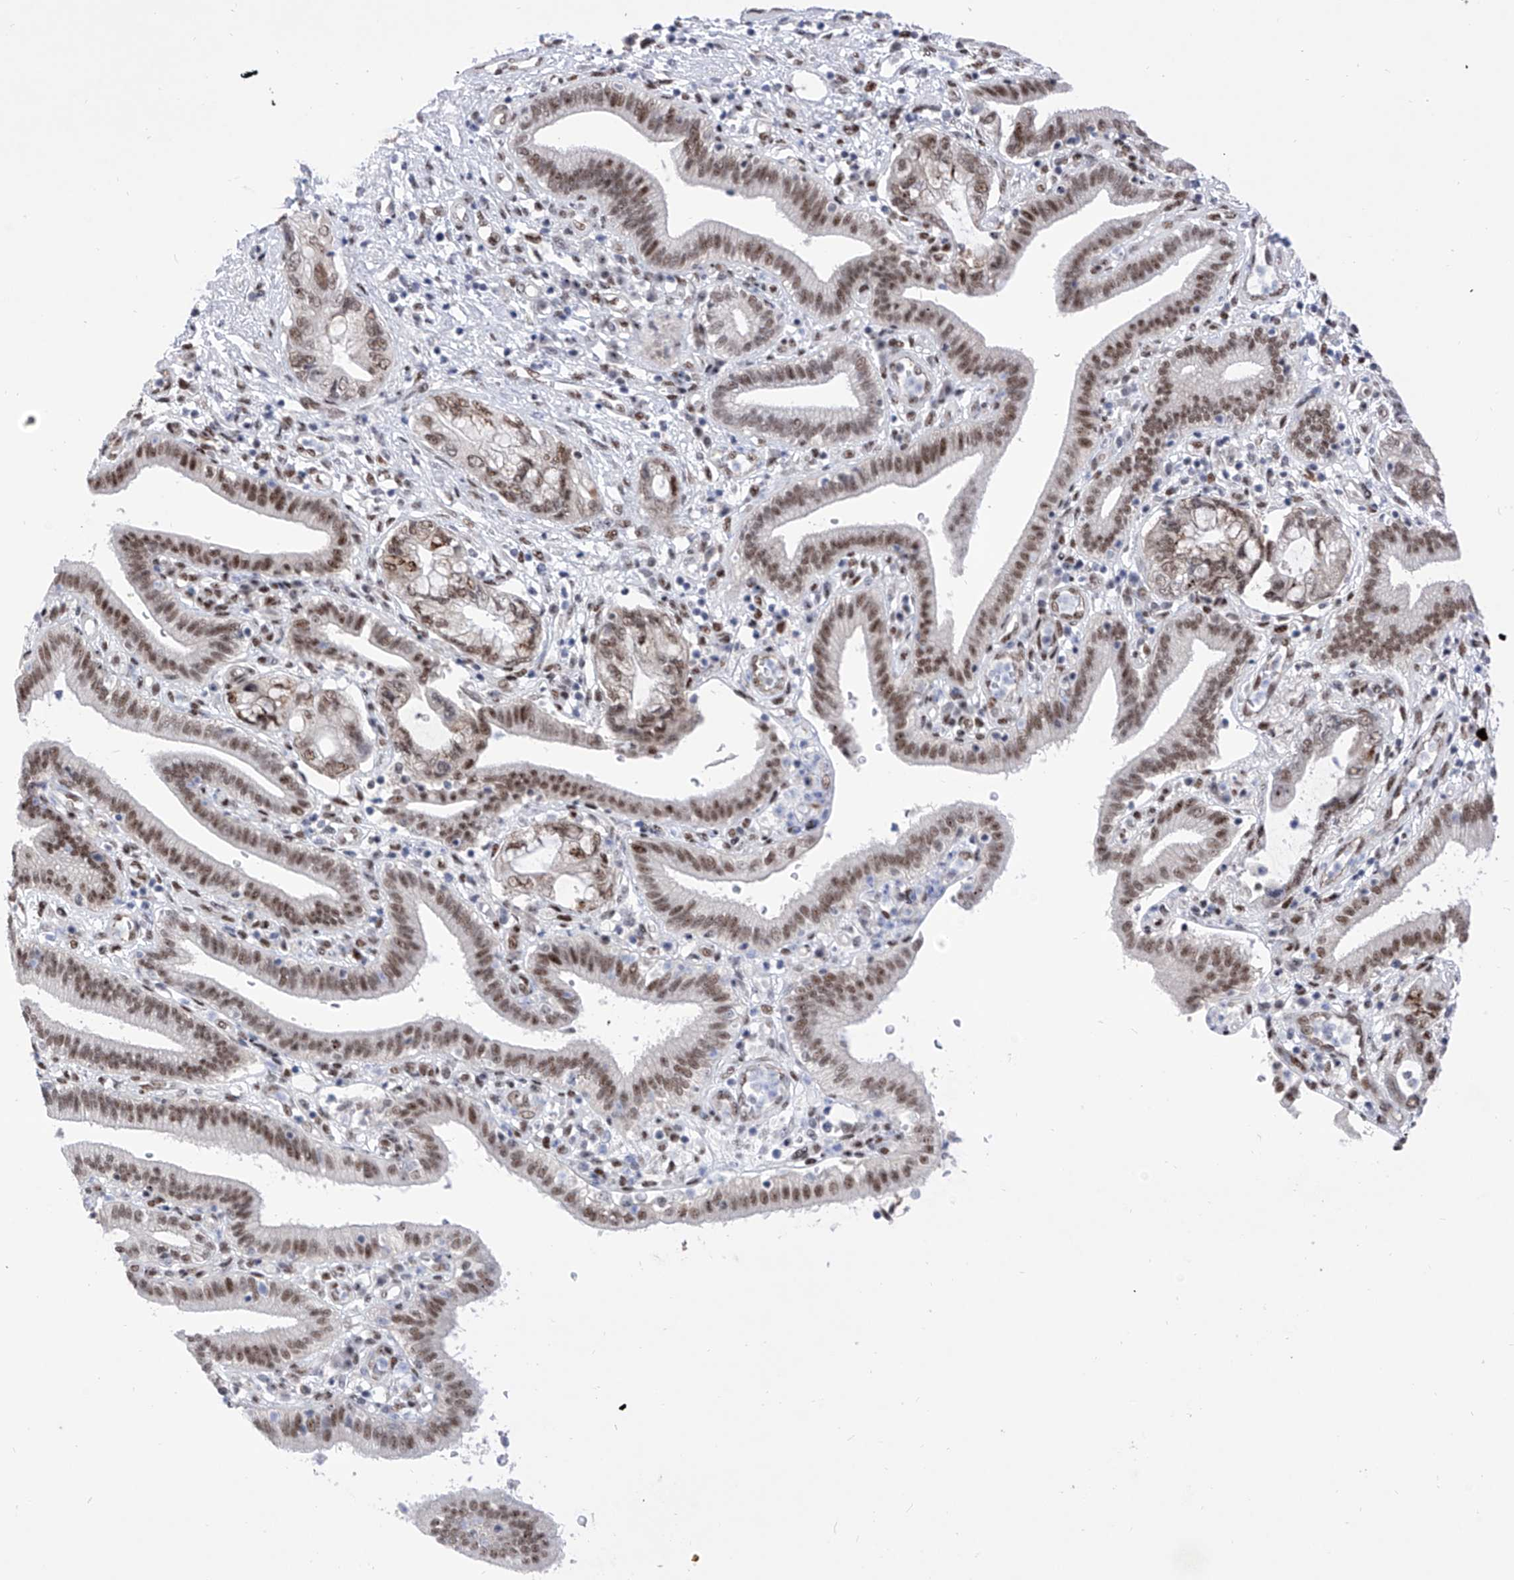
{"staining": {"intensity": "moderate", "quantity": ">75%", "location": "nuclear"}, "tissue": "pancreatic cancer", "cell_type": "Tumor cells", "image_type": "cancer", "snomed": [{"axis": "morphology", "description": "Adenocarcinoma, NOS"}, {"axis": "topography", "description": "Pancreas"}], "caption": "IHC histopathology image of neoplastic tissue: pancreatic cancer stained using IHC displays medium levels of moderate protein expression localized specifically in the nuclear of tumor cells, appearing as a nuclear brown color.", "gene": "ATN1", "patient": {"sex": "female", "age": 73}}